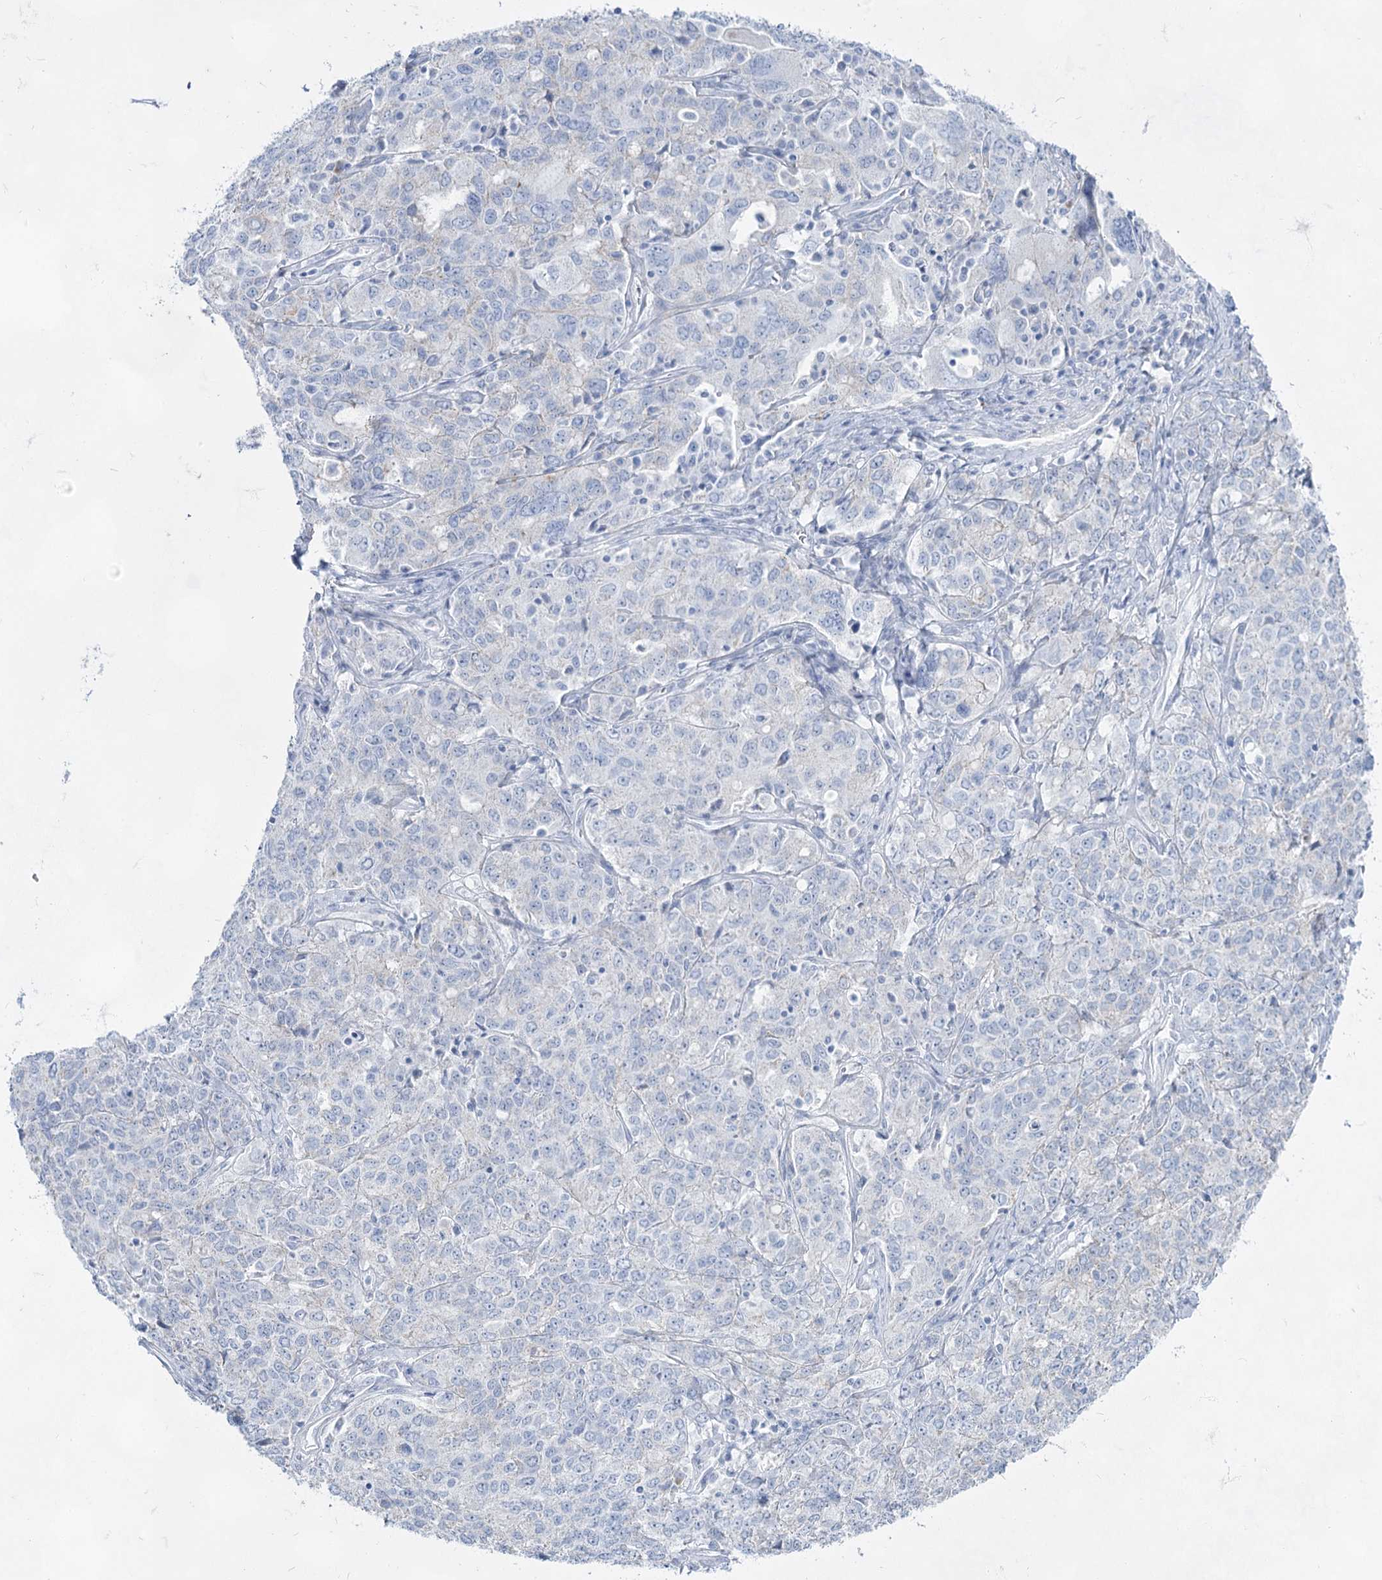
{"staining": {"intensity": "negative", "quantity": "none", "location": "none"}, "tissue": "ovarian cancer", "cell_type": "Tumor cells", "image_type": "cancer", "snomed": [{"axis": "morphology", "description": "Carcinoma, endometroid"}, {"axis": "topography", "description": "Ovary"}], "caption": "Human endometroid carcinoma (ovarian) stained for a protein using immunohistochemistry (IHC) reveals no staining in tumor cells.", "gene": "ACRV1", "patient": {"sex": "female", "age": 62}}